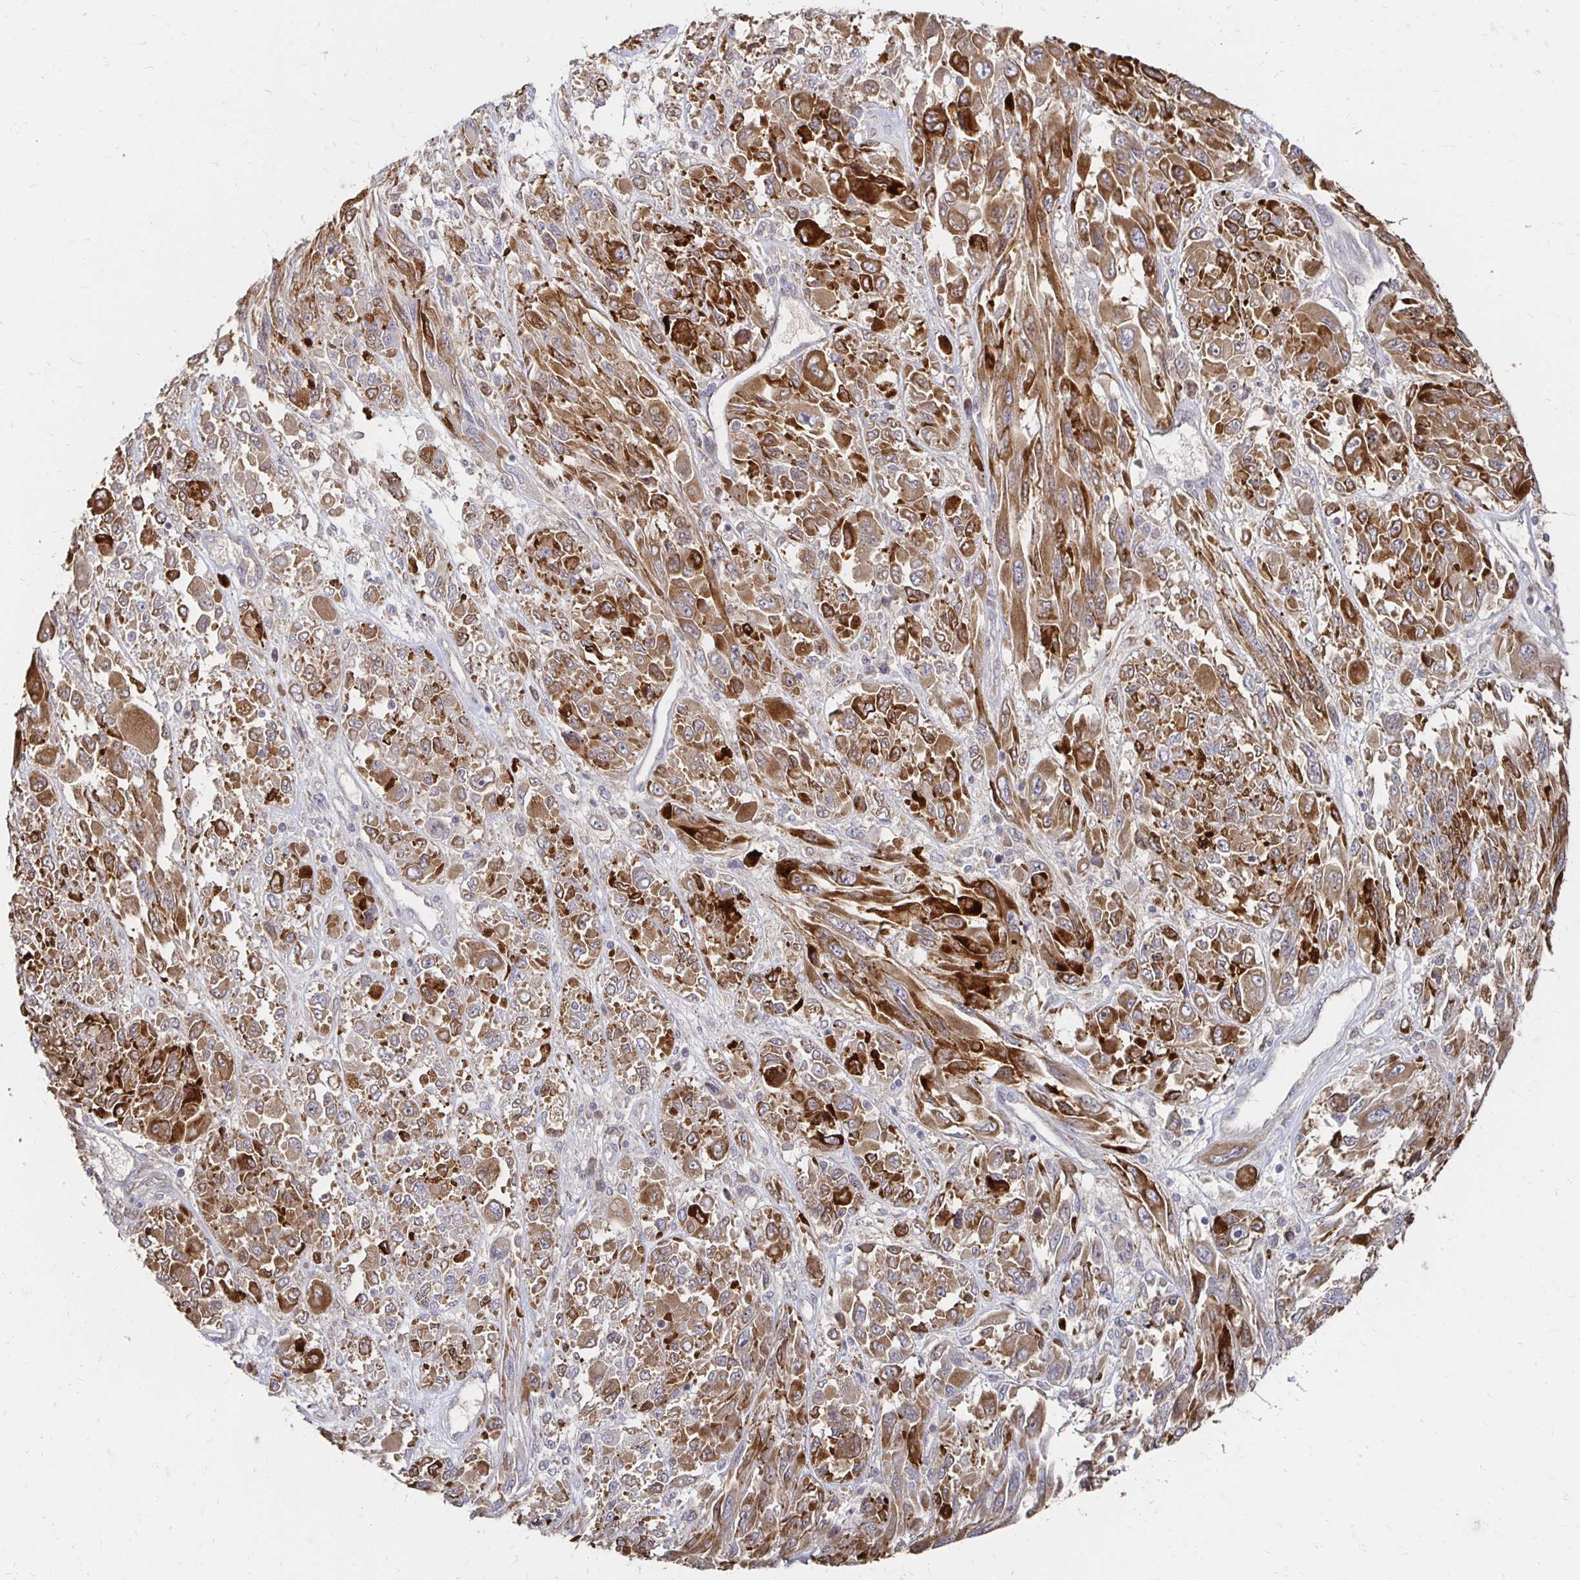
{"staining": {"intensity": "strong", "quantity": ">75%", "location": "cytoplasmic/membranous"}, "tissue": "melanoma", "cell_type": "Tumor cells", "image_type": "cancer", "snomed": [{"axis": "morphology", "description": "Malignant melanoma, NOS"}, {"axis": "topography", "description": "Skin"}], "caption": "Human melanoma stained with a protein marker shows strong staining in tumor cells.", "gene": "ZNF727", "patient": {"sex": "female", "age": 91}}